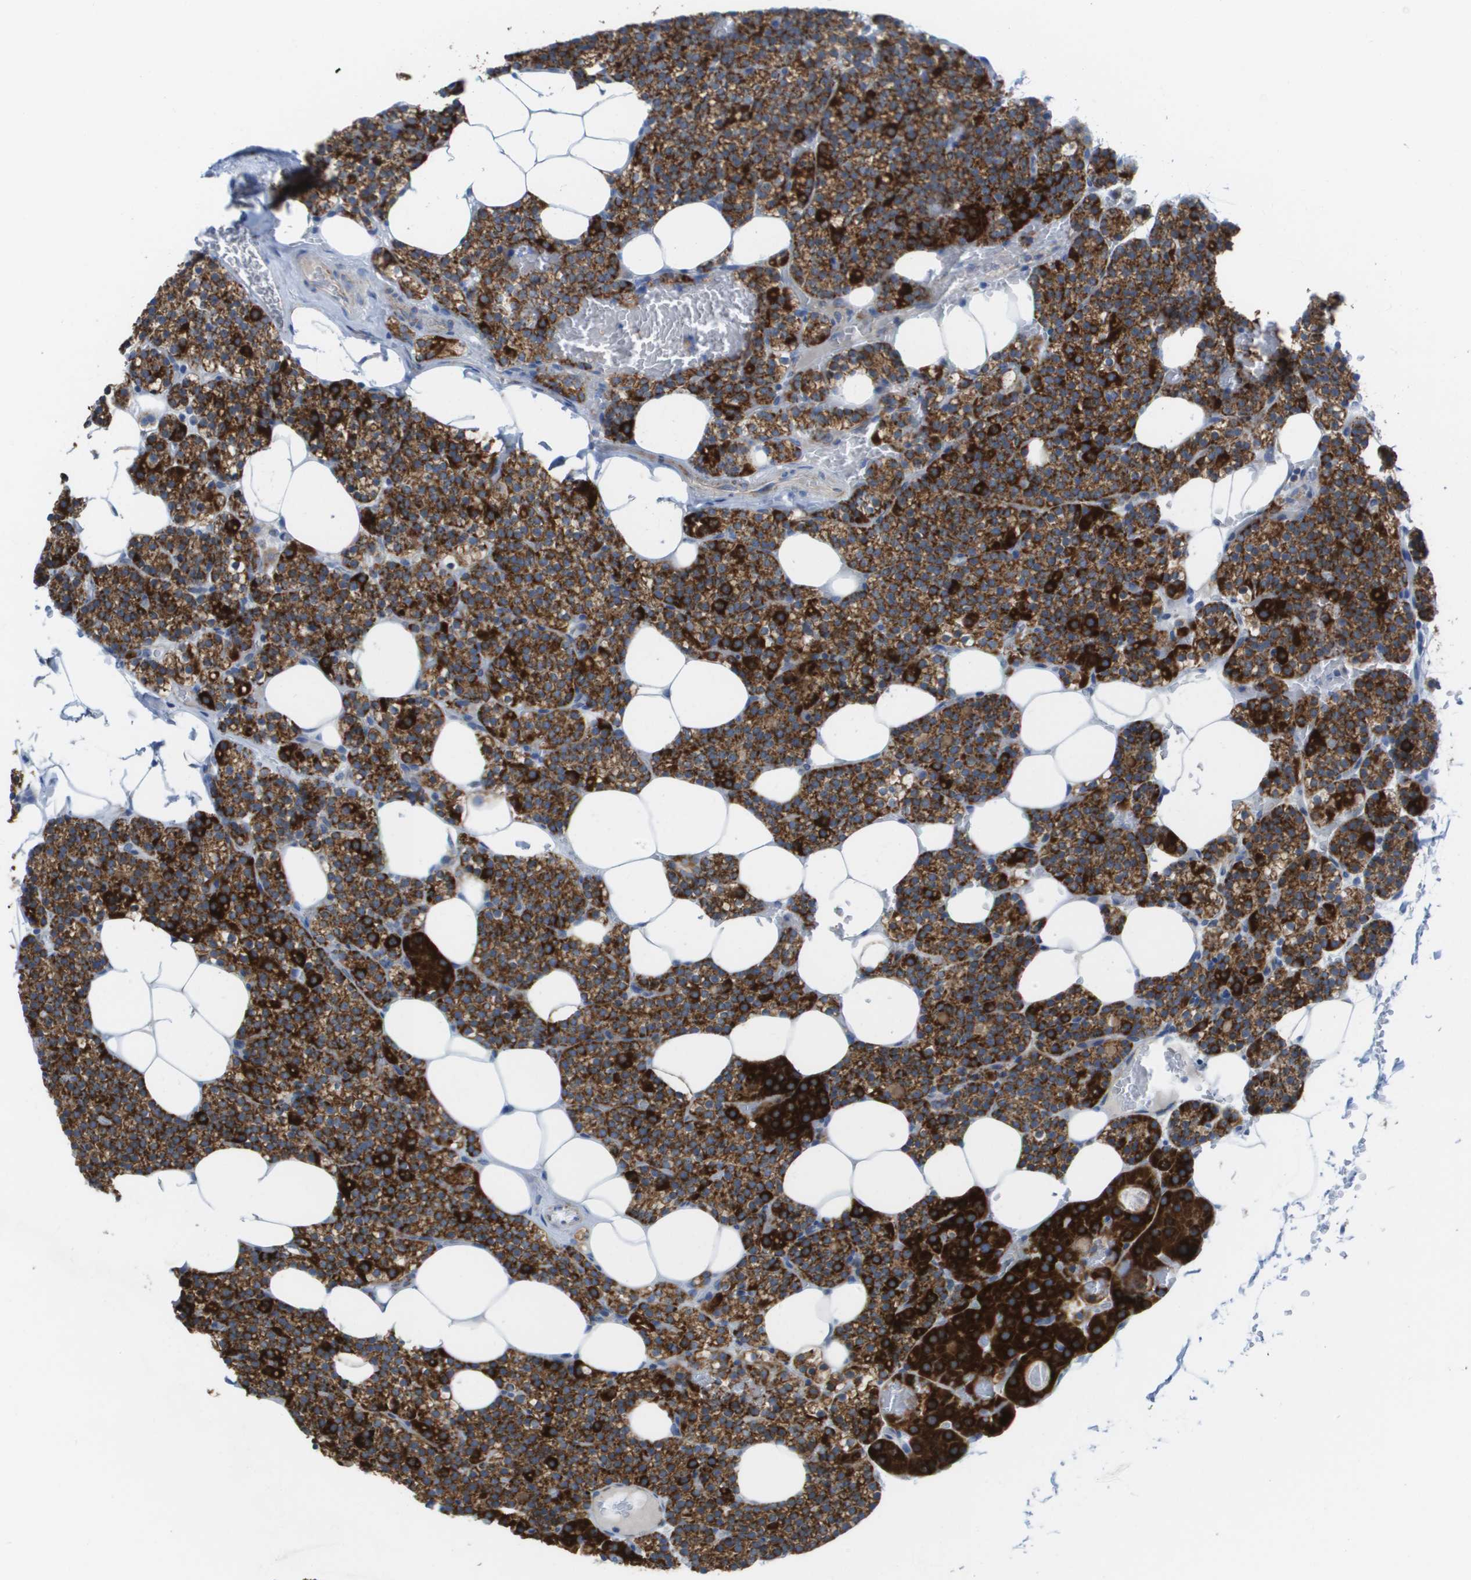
{"staining": {"intensity": "strong", "quantity": ">75%", "location": "cytoplasmic/membranous"}, "tissue": "parathyroid gland", "cell_type": "Glandular cells", "image_type": "normal", "snomed": [{"axis": "morphology", "description": "Normal tissue, NOS"}, {"axis": "morphology", "description": "Inflammation chronic"}, {"axis": "morphology", "description": "Goiter, colloid"}, {"axis": "topography", "description": "Thyroid gland"}, {"axis": "topography", "description": "Parathyroid gland"}], "caption": "A histopathology image showing strong cytoplasmic/membranous positivity in about >75% of glandular cells in unremarkable parathyroid gland, as visualized by brown immunohistochemical staining.", "gene": "FIS1", "patient": {"sex": "male", "age": 65}}